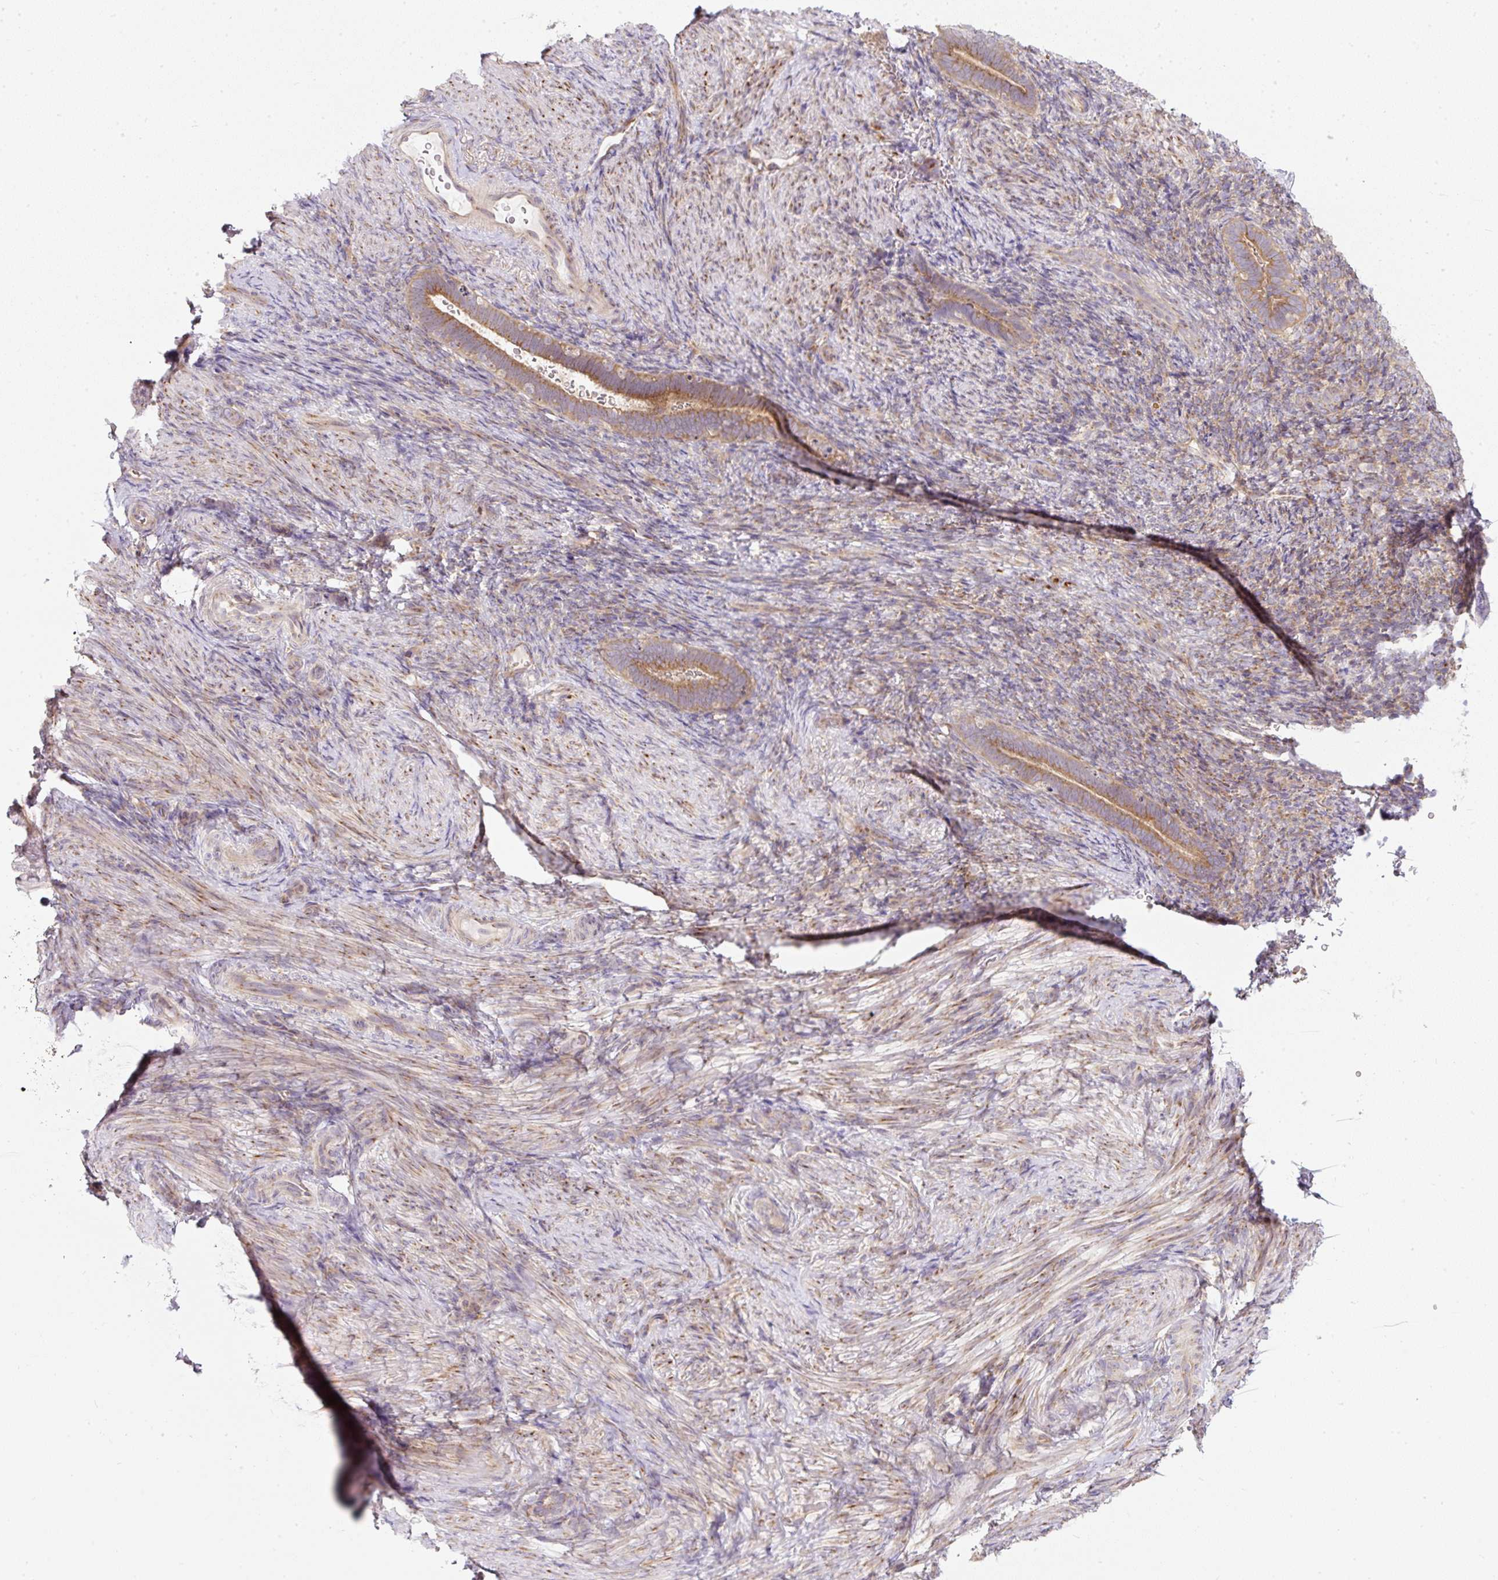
{"staining": {"intensity": "weak", "quantity": "<25%", "location": "cytoplasmic/membranous"}, "tissue": "endometrium", "cell_type": "Cells in endometrial stroma", "image_type": "normal", "snomed": [{"axis": "morphology", "description": "Normal tissue, NOS"}, {"axis": "topography", "description": "Endometrium"}], "caption": "Cells in endometrial stroma are negative for brown protein staining in unremarkable endometrium. The staining is performed using DAB (3,3'-diaminobenzidine) brown chromogen with nuclei counter-stained in using hematoxylin.", "gene": "MLX", "patient": {"sex": "female", "age": 34}}